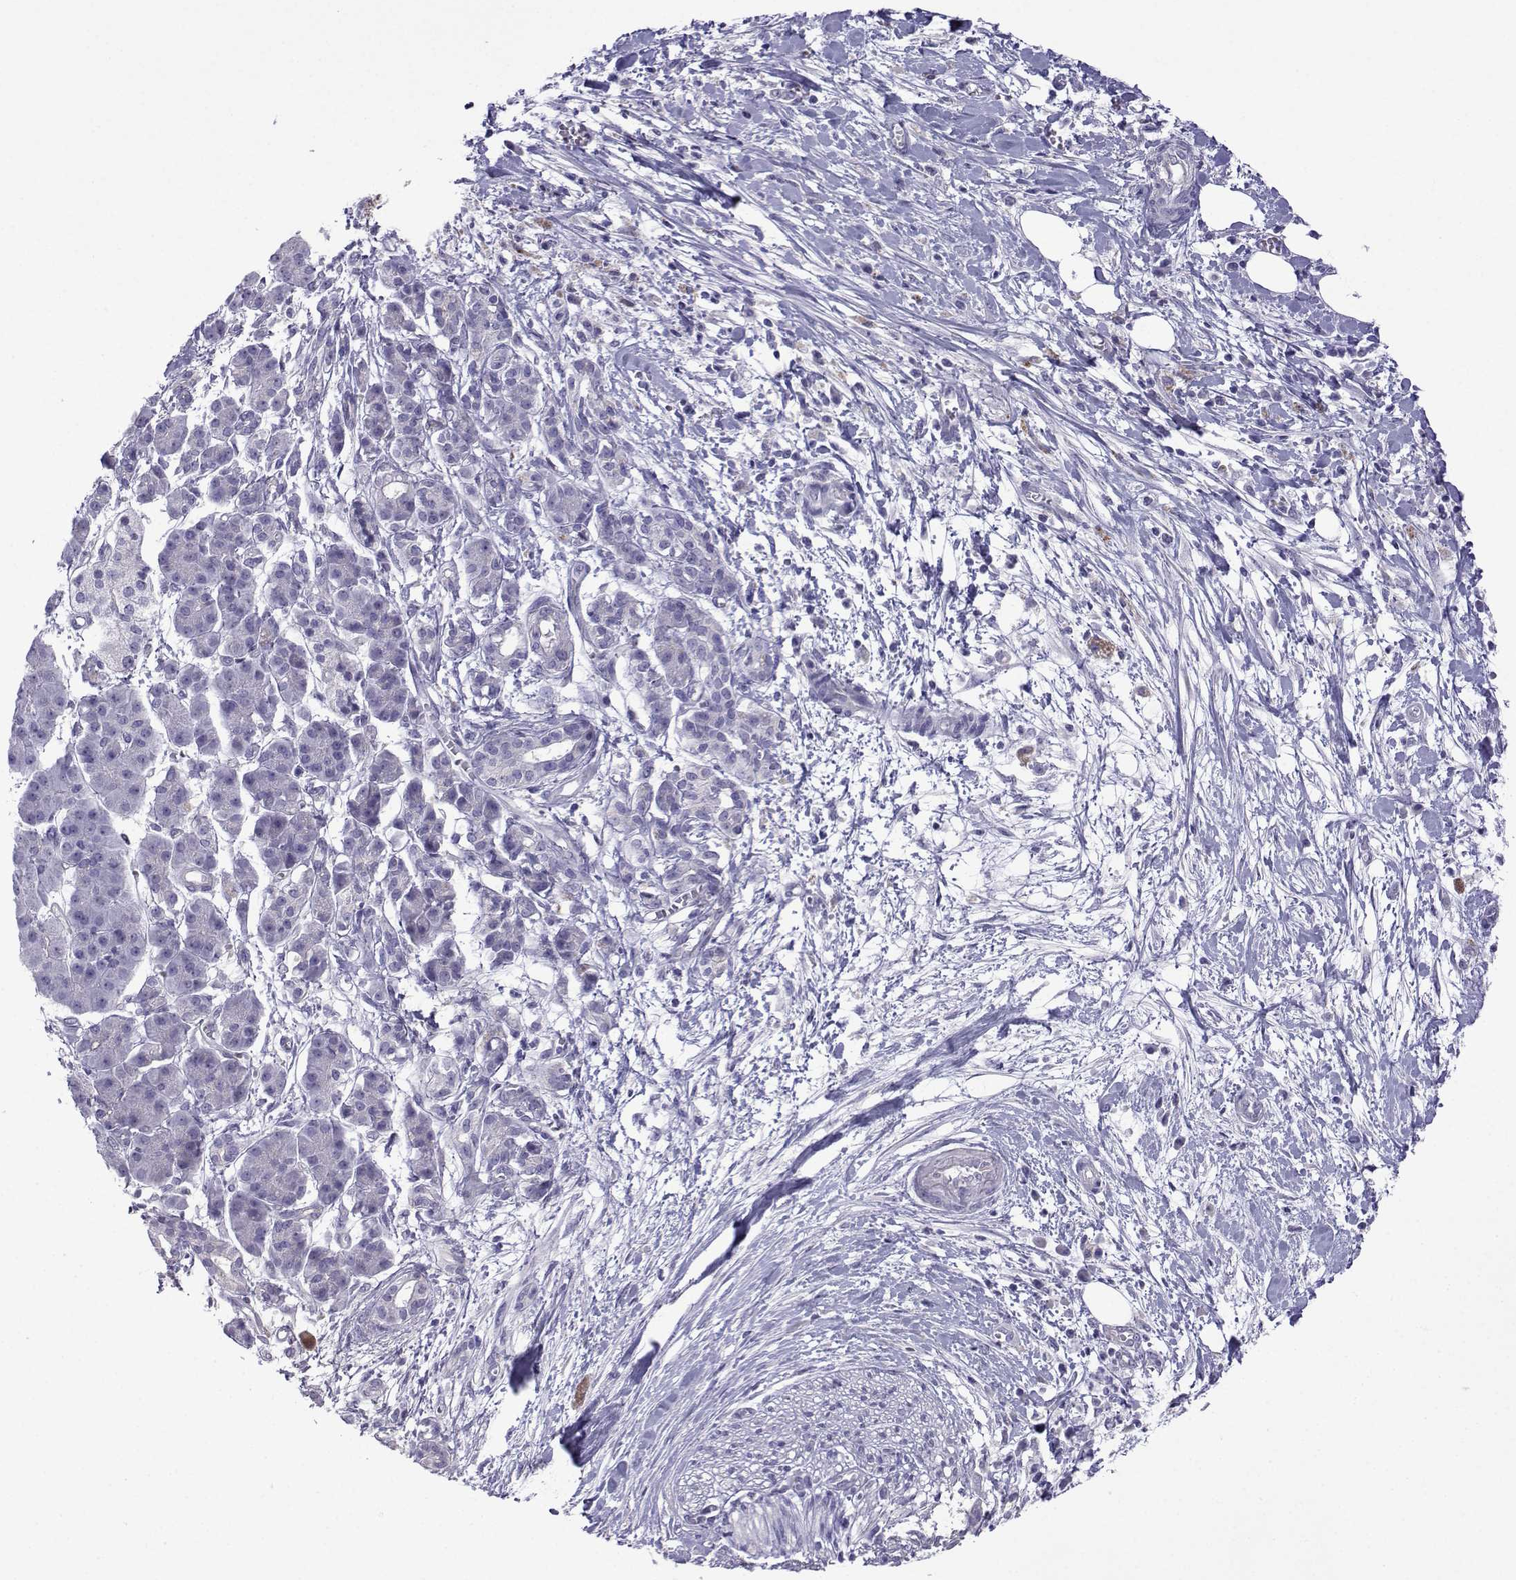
{"staining": {"intensity": "negative", "quantity": "none", "location": "none"}, "tissue": "pancreatic cancer", "cell_type": "Tumor cells", "image_type": "cancer", "snomed": [{"axis": "morphology", "description": "Normal tissue, NOS"}, {"axis": "morphology", "description": "Adenocarcinoma, NOS"}, {"axis": "topography", "description": "Lymph node"}, {"axis": "topography", "description": "Pancreas"}], "caption": "Immunohistochemistry (IHC) photomicrograph of pancreatic cancer (adenocarcinoma) stained for a protein (brown), which shows no expression in tumor cells. (Immunohistochemistry, brightfield microscopy, high magnification).", "gene": "CFAP70", "patient": {"sex": "female", "age": 58}}